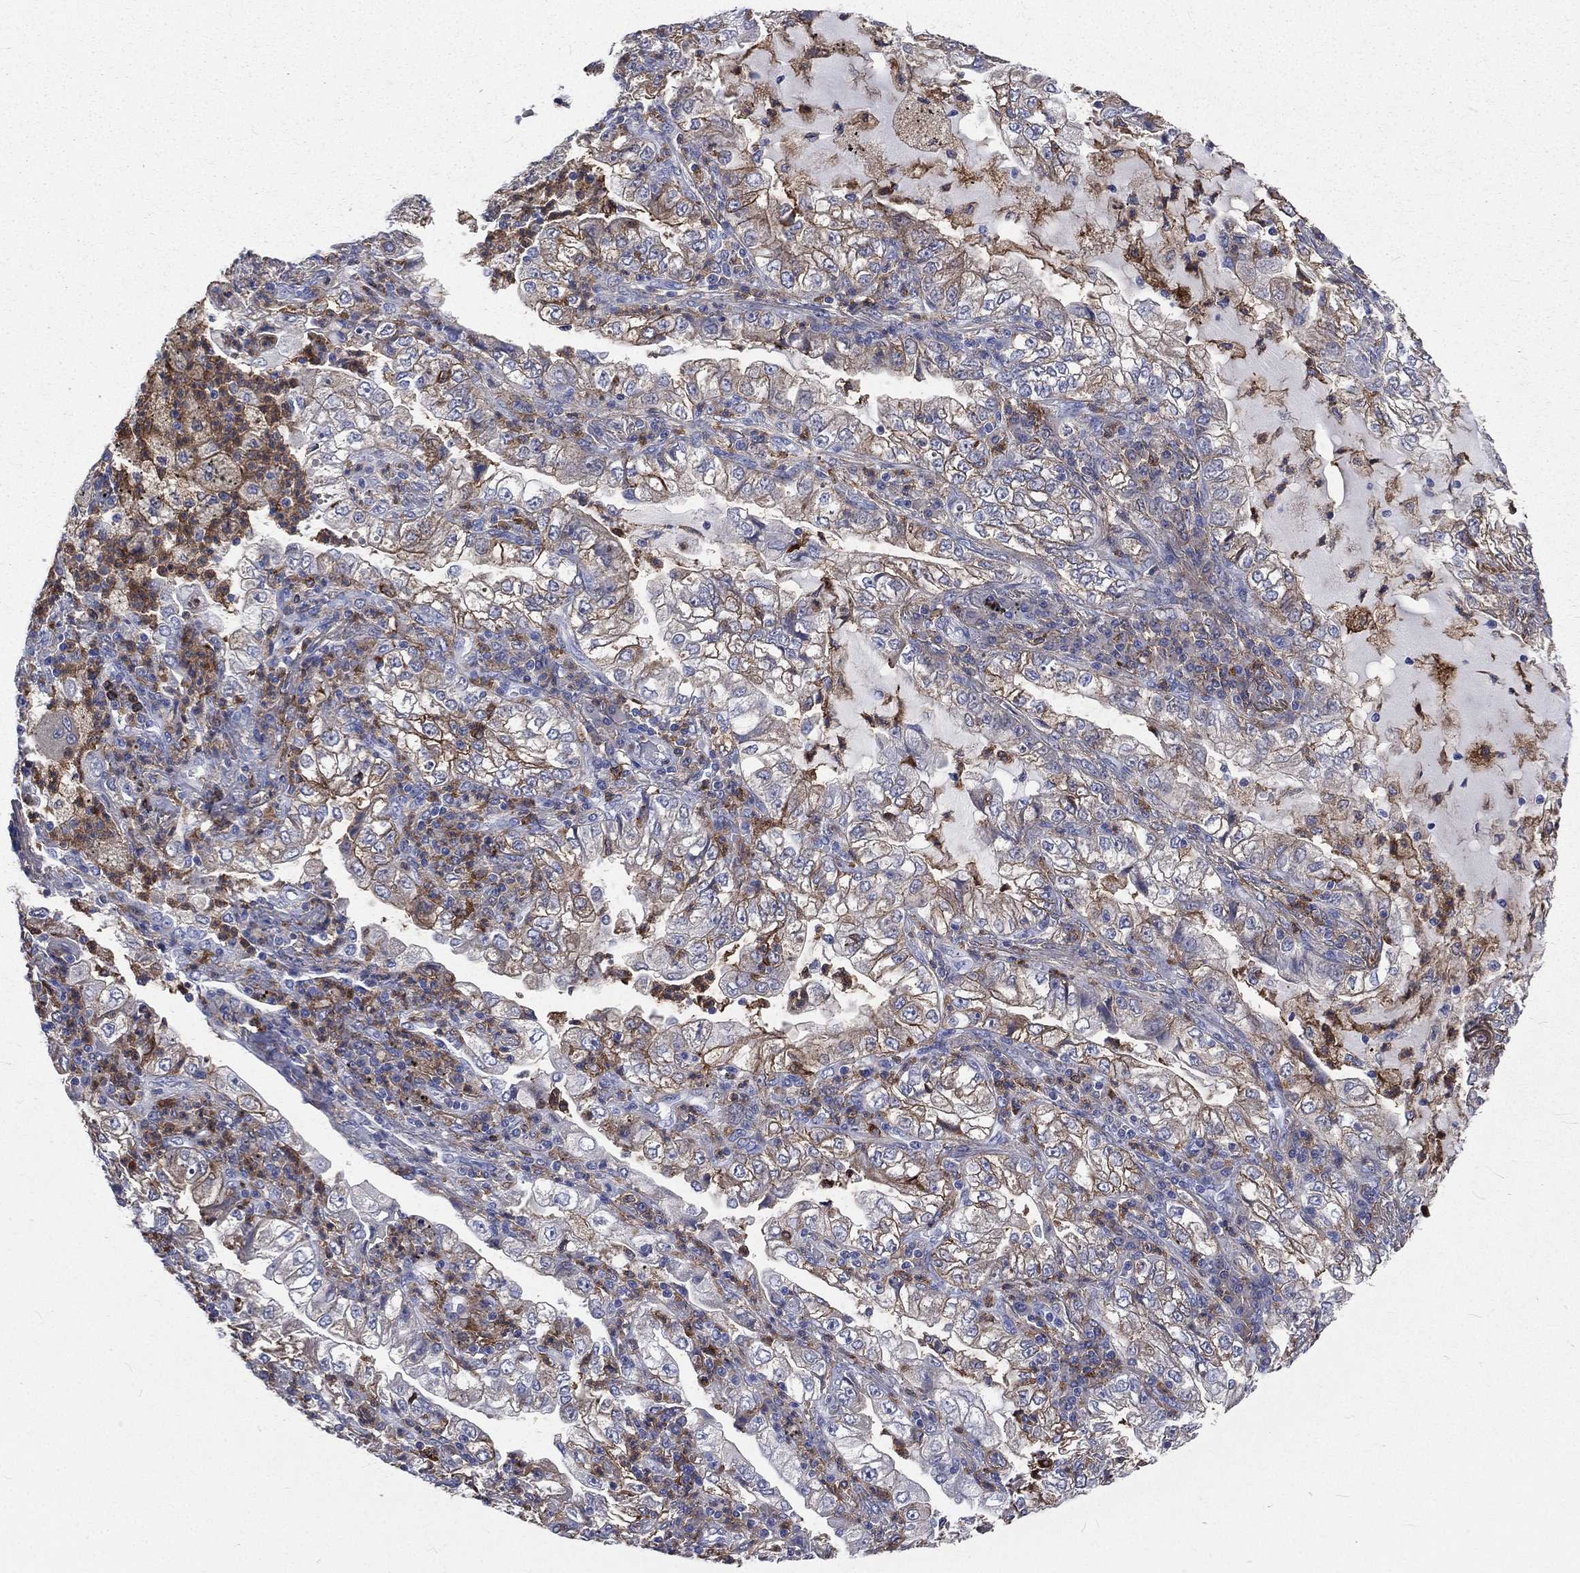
{"staining": {"intensity": "moderate", "quantity": "<25%", "location": "cytoplasmic/membranous"}, "tissue": "lung cancer", "cell_type": "Tumor cells", "image_type": "cancer", "snomed": [{"axis": "morphology", "description": "Adenocarcinoma, NOS"}, {"axis": "topography", "description": "Lung"}], "caption": "DAB (3,3'-diaminobenzidine) immunohistochemical staining of lung cancer (adenocarcinoma) reveals moderate cytoplasmic/membranous protein positivity in about <25% of tumor cells. (brown staining indicates protein expression, while blue staining denotes nuclei).", "gene": "BASP1", "patient": {"sex": "female", "age": 73}}